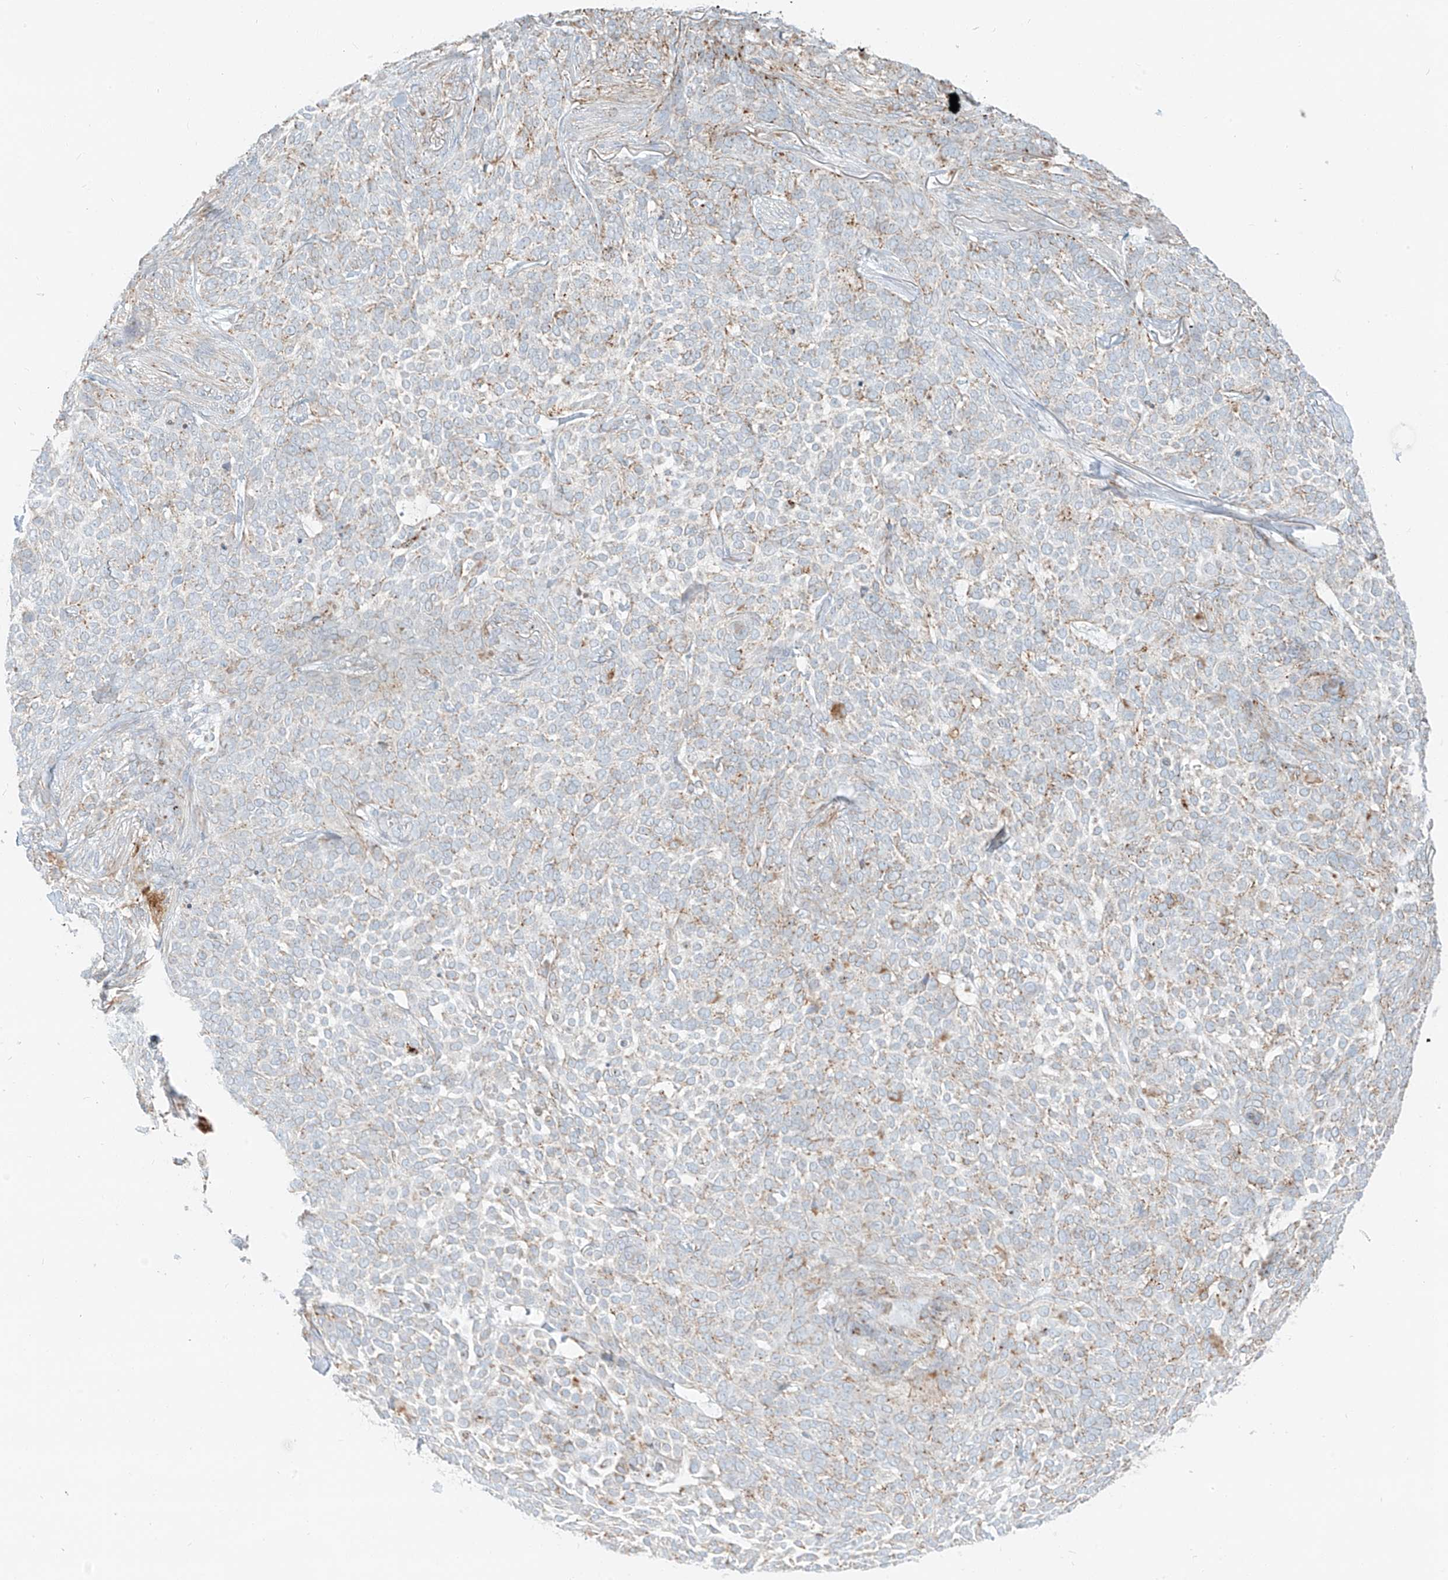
{"staining": {"intensity": "moderate", "quantity": "<25%", "location": "cytoplasmic/membranous"}, "tissue": "skin cancer", "cell_type": "Tumor cells", "image_type": "cancer", "snomed": [{"axis": "morphology", "description": "Basal cell carcinoma"}, {"axis": "topography", "description": "Skin"}], "caption": "Skin cancer stained with IHC displays moderate cytoplasmic/membranous staining in about <25% of tumor cells.", "gene": "SLC35F6", "patient": {"sex": "female", "age": 64}}